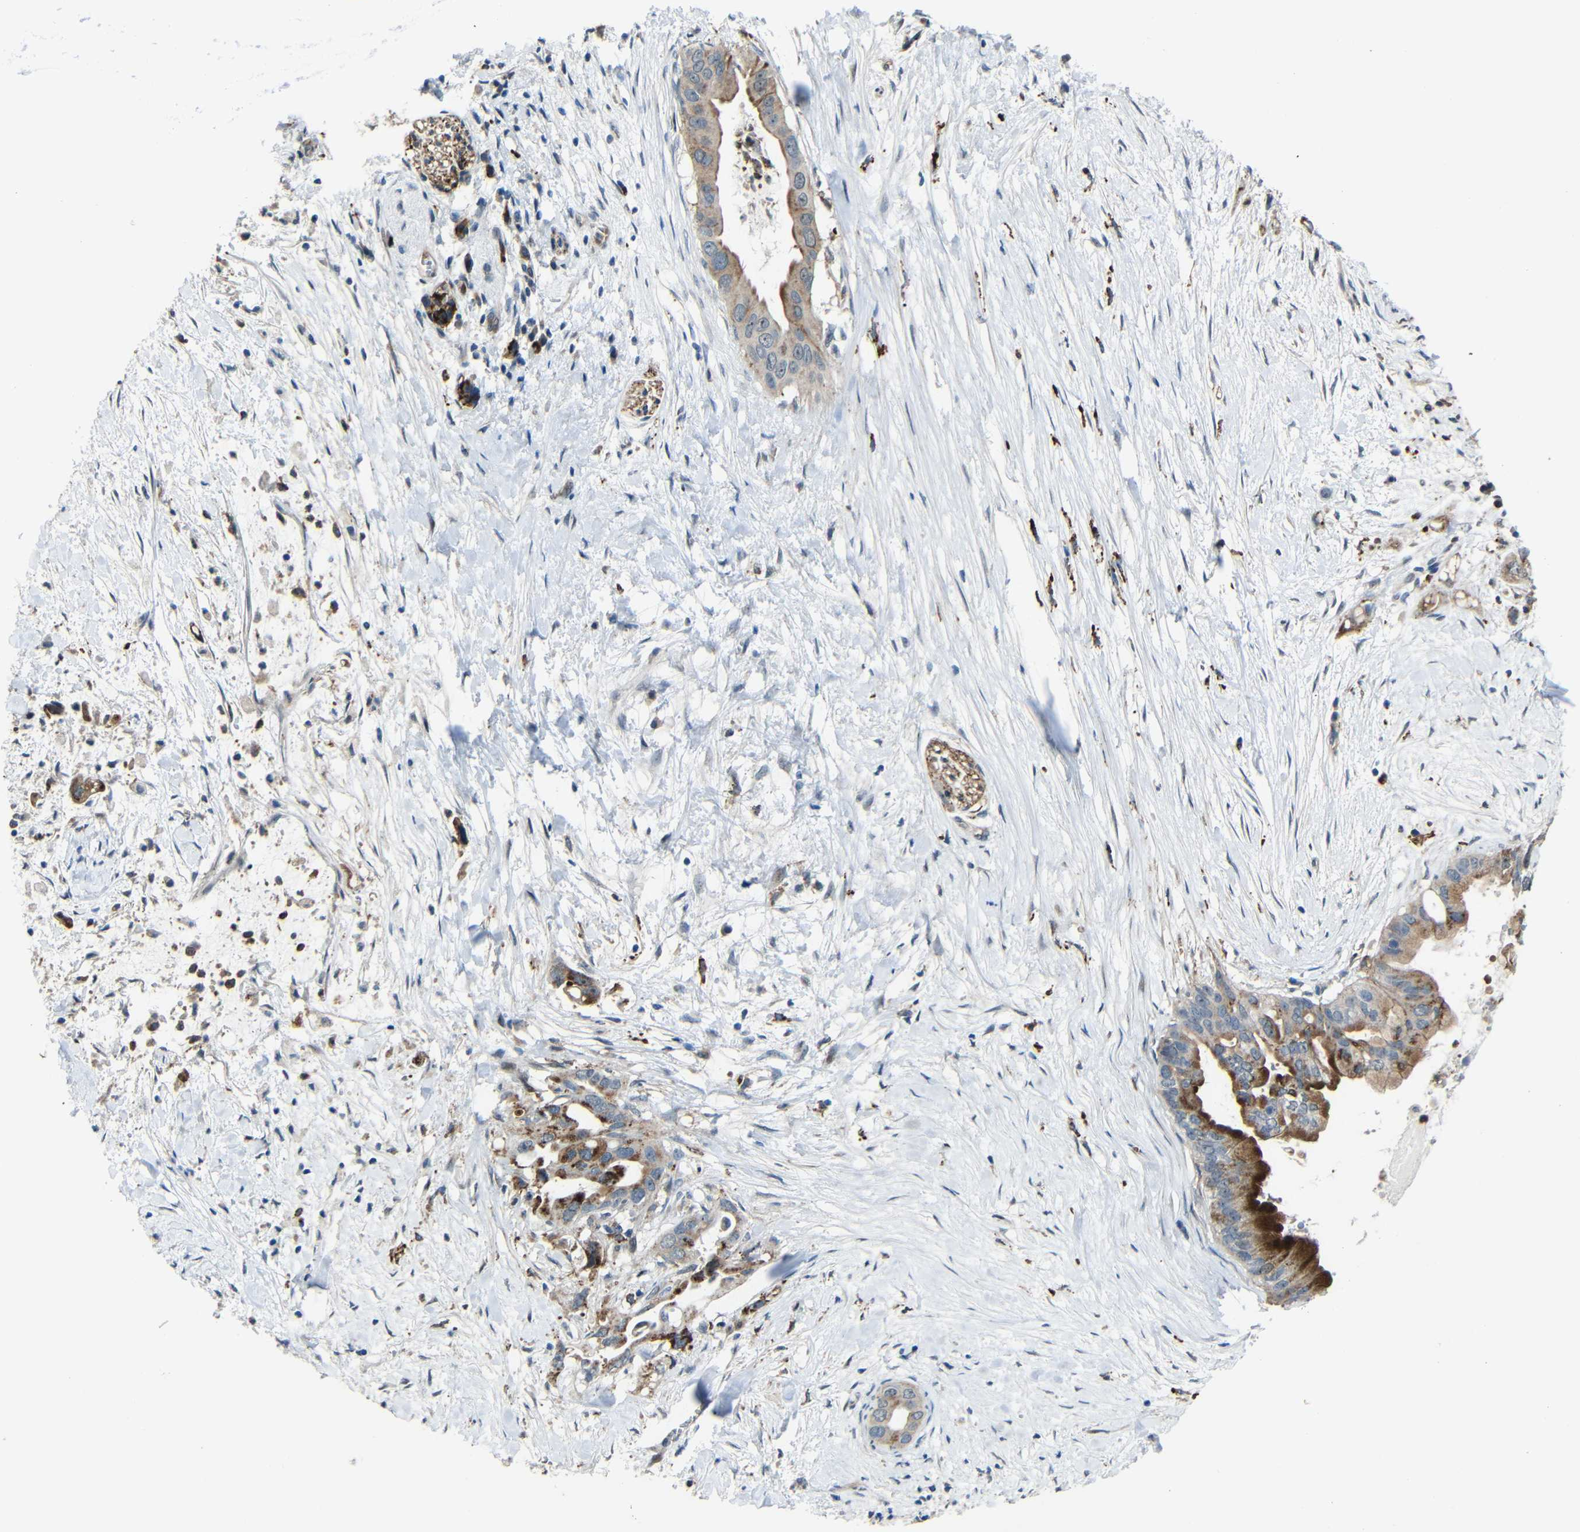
{"staining": {"intensity": "moderate", "quantity": ">75%", "location": "cytoplasmic/membranous"}, "tissue": "pancreatic cancer", "cell_type": "Tumor cells", "image_type": "cancer", "snomed": [{"axis": "morphology", "description": "Adenocarcinoma, NOS"}, {"axis": "topography", "description": "Pancreas"}], "caption": "Human pancreatic adenocarcinoma stained with a brown dye demonstrates moderate cytoplasmic/membranous positive positivity in approximately >75% of tumor cells.", "gene": "DNAJC5", "patient": {"sex": "male", "age": 55}}